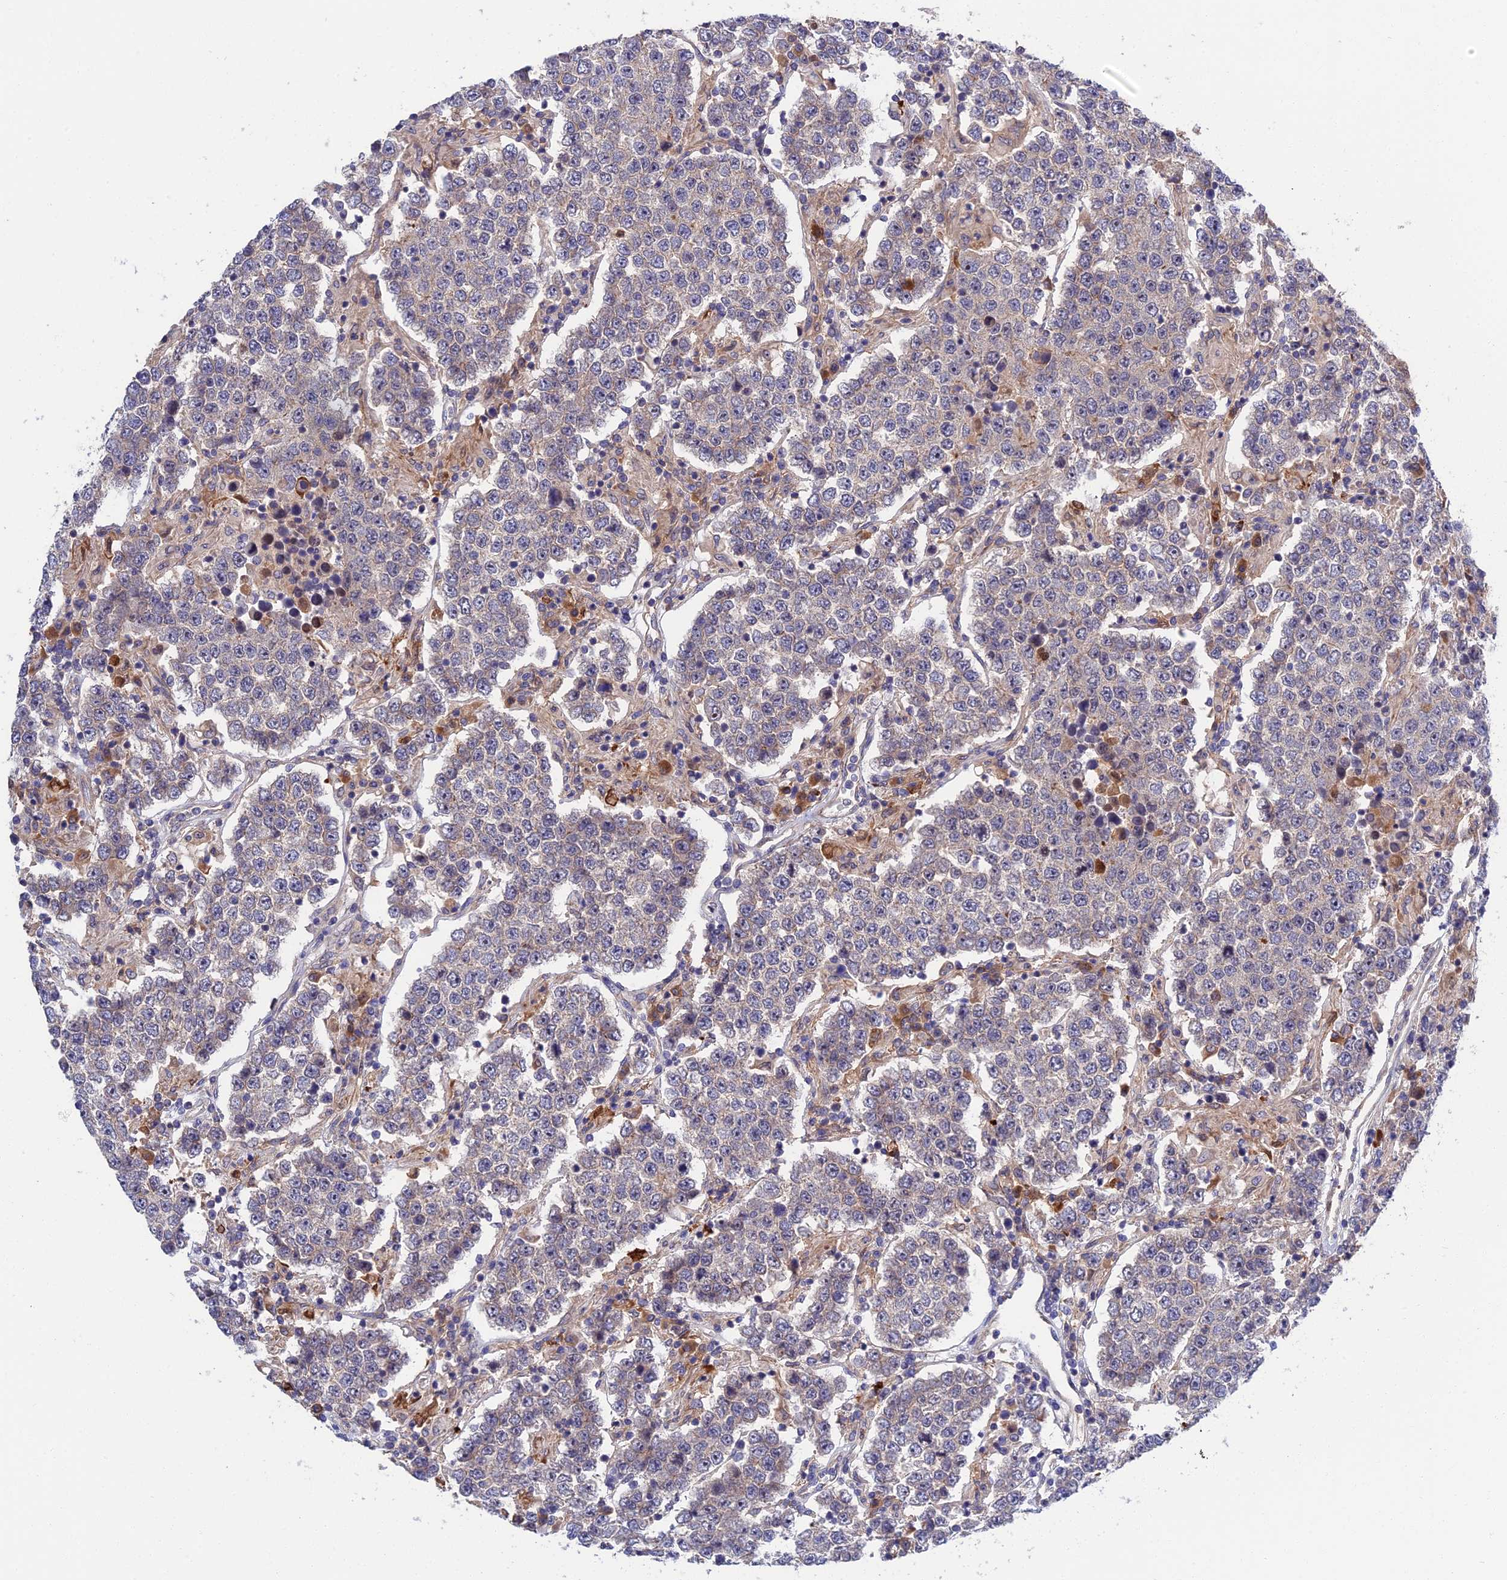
{"staining": {"intensity": "negative", "quantity": "none", "location": "none"}, "tissue": "testis cancer", "cell_type": "Tumor cells", "image_type": "cancer", "snomed": [{"axis": "morphology", "description": "Normal tissue, NOS"}, {"axis": "morphology", "description": "Urothelial carcinoma, High grade"}, {"axis": "morphology", "description": "Seminoma, NOS"}, {"axis": "morphology", "description": "Carcinoma, Embryonal, NOS"}, {"axis": "topography", "description": "Urinary bladder"}, {"axis": "topography", "description": "Testis"}], "caption": "Immunohistochemistry image of testis embryonal carcinoma stained for a protein (brown), which shows no expression in tumor cells.", "gene": "CRACD", "patient": {"sex": "male", "age": 41}}